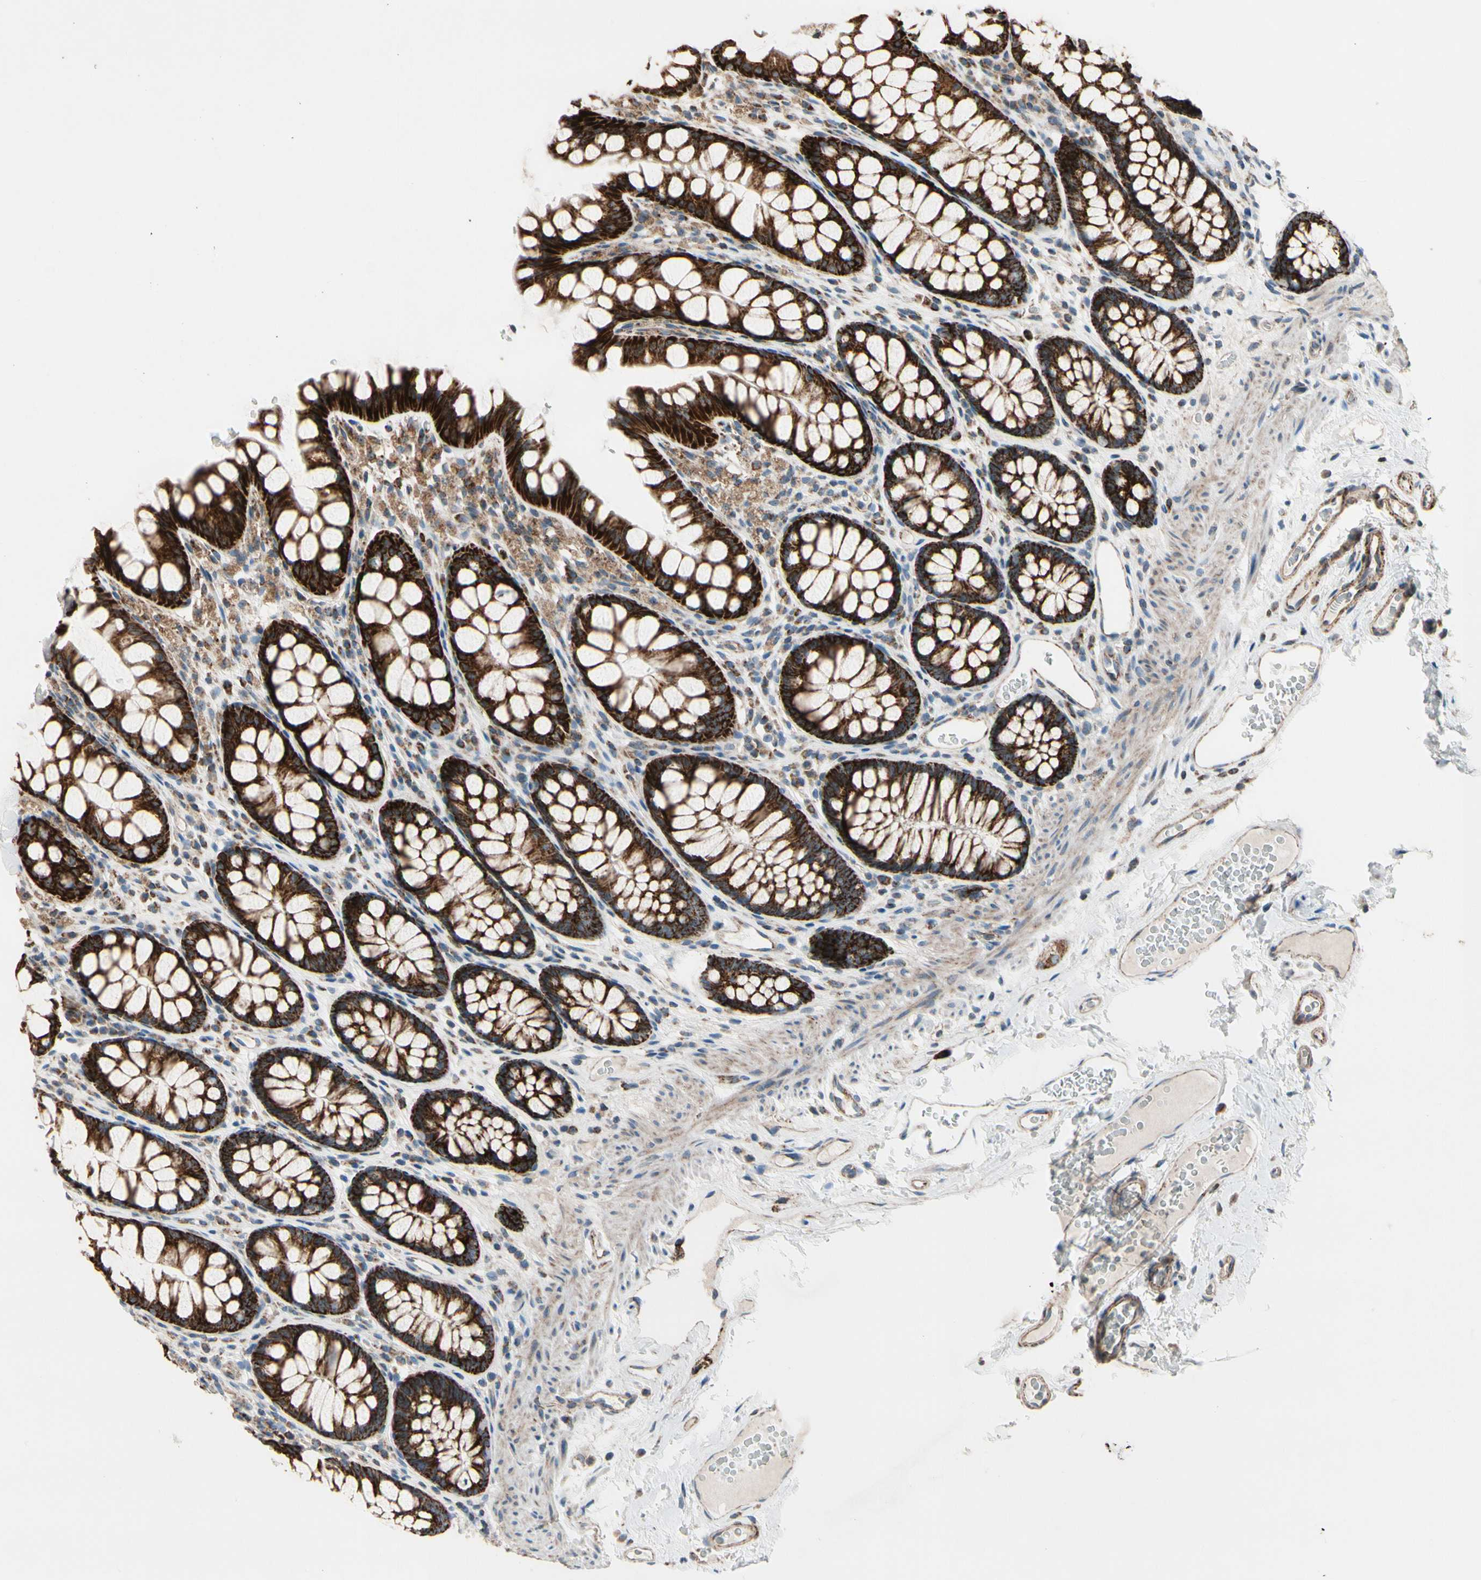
{"staining": {"intensity": "moderate", "quantity": ">75%", "location": "cytoplasmic/membranous"}, "tissue": "colon", "cell_type": "Endothelial cells", "image_type": "normal", "snomed": [{"axis": "morphology", "description": "Normal tissue, NOS"}, {"axis": "topography", "description": "Colon"}], "caption": "Protein expression analysis of unremarkable human colon reveals moderate cytoplasmic/membranous positivity in approximately >75% of endothelial cells.", "gene": "CPT1A", "patient": {"sex": "female", "age": 55}}